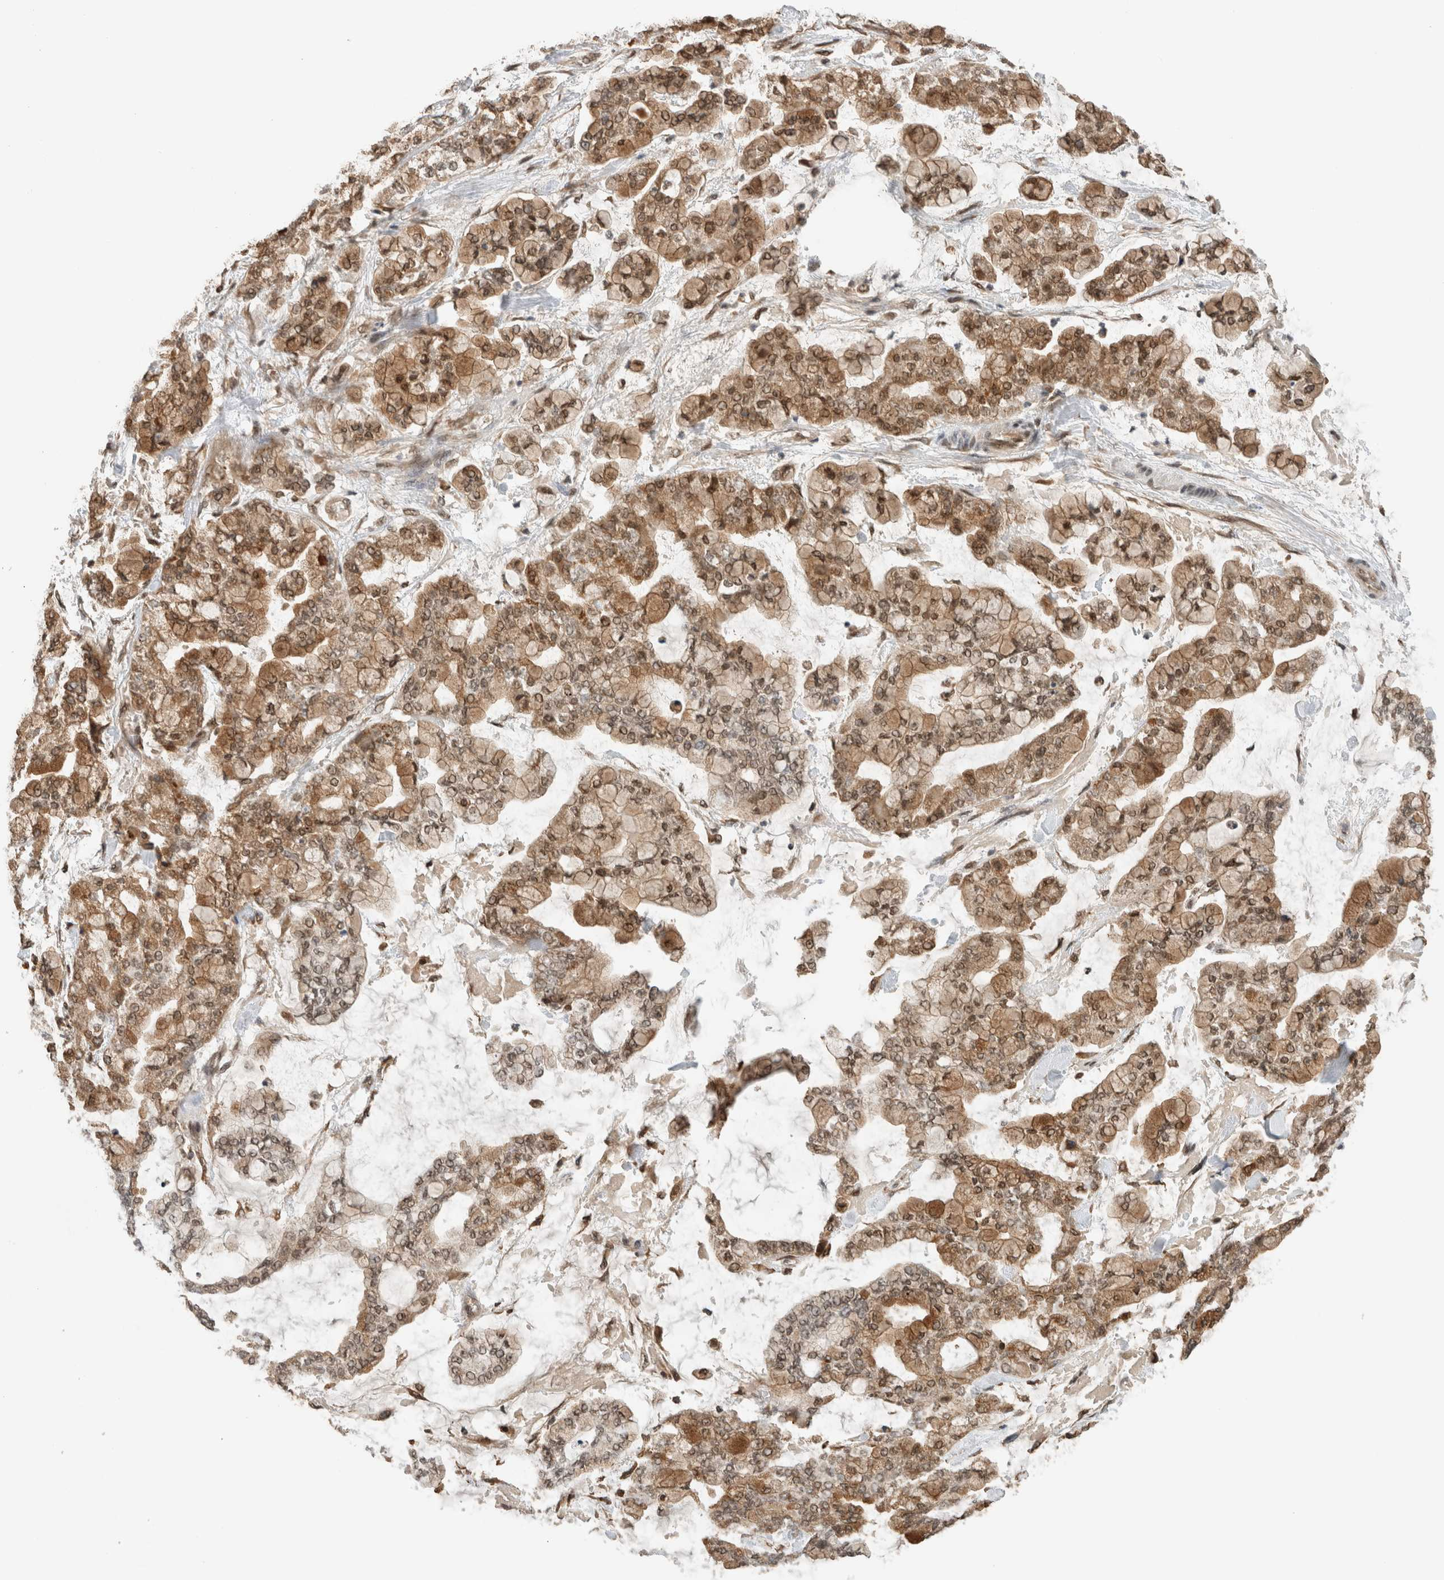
{"staining": {"intensity": "moderate", "quantity": ">75%", "location": "cytoplasmic/membranous,nuclear"}, "tissue": "stomach cancer", "cell_type": "Tumor cells", "image_type": "cancer", "snomed": [{"axis": "morphology", "description": "Normal tissue, NOS"}, {"axis": "morphology", "description": "Adenocarcinoma, NOS"}, {"axis": "topography", "description": "Stomach, upper"}, {"axis": "topography", "description": "Stomach"}], "caption": "Adenocarcinoma (stomach) was stained to show a protein in brown. There is medium levels of moderate cytoplasmic/membranous and nuclear positivity in approximately >75% of tumor cells. Nuclei are stained in blue.", "gene": "C1orf21", "patient": {"sex": "male", "age": 76}}